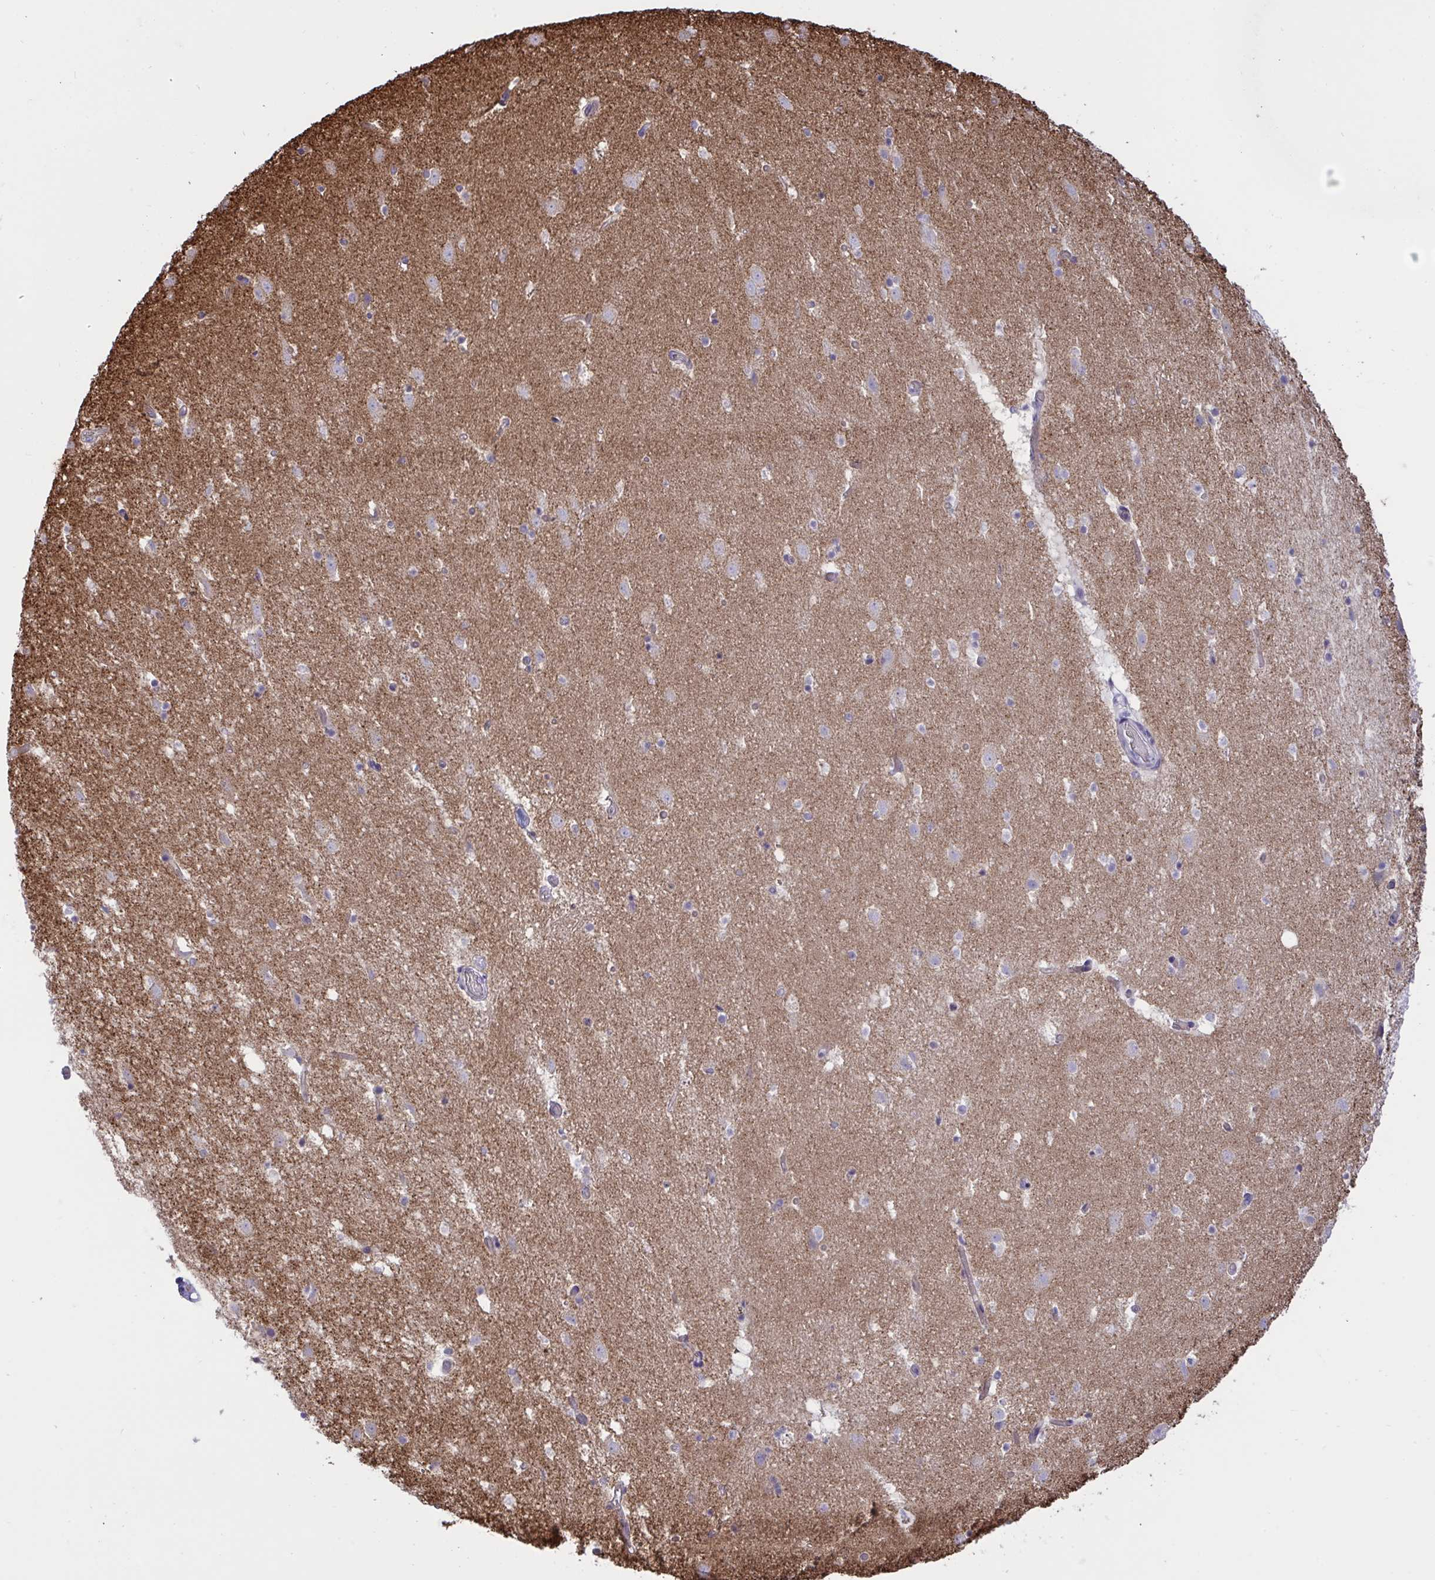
{"staining": {"intensity": "negative", "quantity": "none", "location": "none"}, "tissue": "caudate", "cell_type": "Glial cells", "image_type": "normal", "snomed": [{"axis": "morphology", "description": "Normal tissue, NOS"}, {"axis": "topography", "description": "Lateral ventricle wall"}], "caption": "Protein analysis of benign caudate displays no significant expression in glial cells.", "gene": "NTN1", "patient": {"sex": "male", "age": 37}}